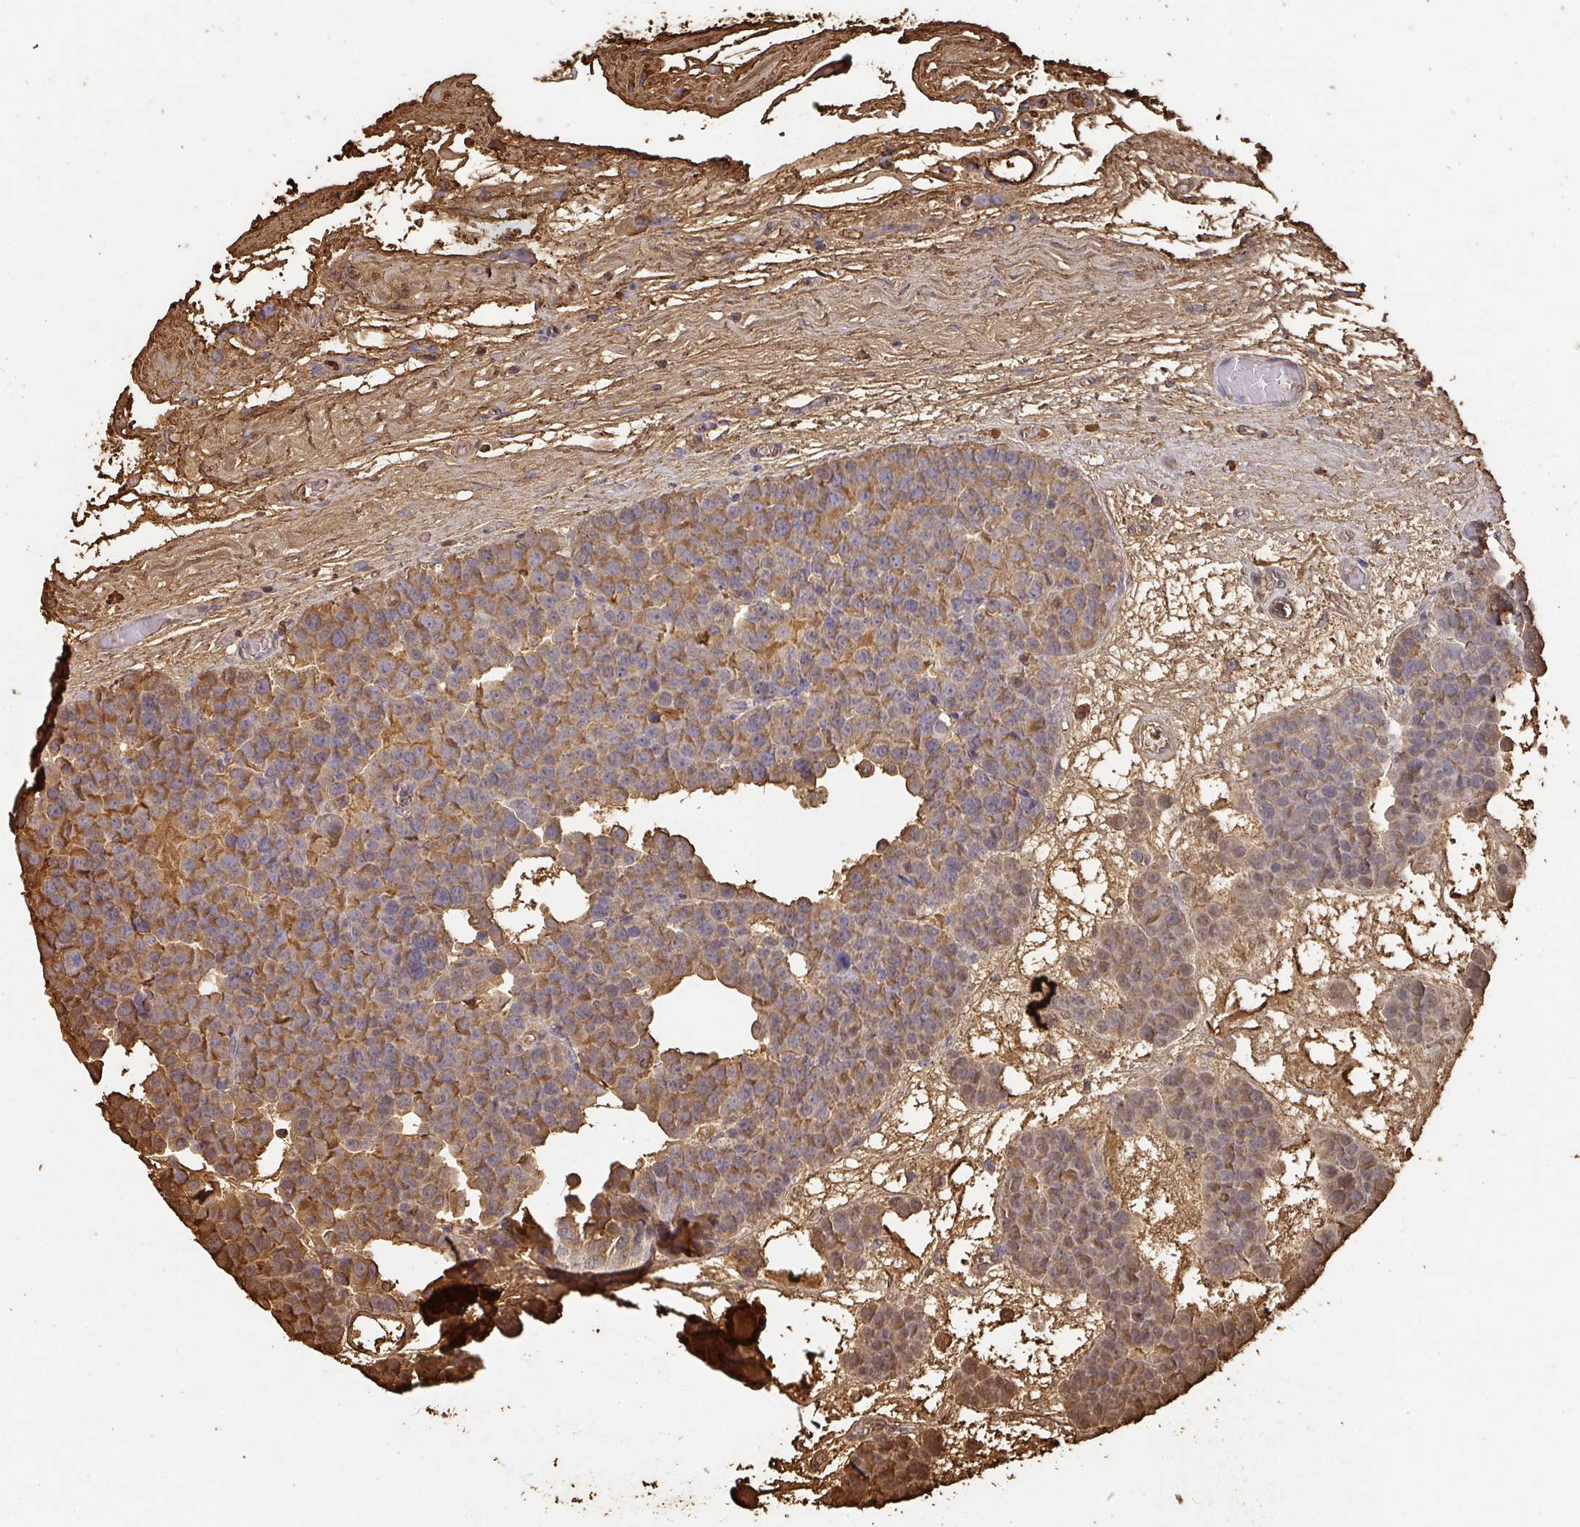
{"staining": {"intensity": "moderate", "quantity": ">75%", "location": "cytoplasmic/membranous"}, "tissue": "testis cancer", "cell_type": "Tumor cells", "image_type": "cancer", "snomed": [{"axis": "morphology", "description": "Seminoma, NOS"}, {"axis": "topography", "description": "Testis"}], "caption": "Testis cancer (seminoma) tissue exhibits moderate cytoplasmic/membranous positivity in about >75% of tumor cells, visualized by immunohistochemistry.", "gene": "ALB", "patient": {"sex": "male", "age": 71}}